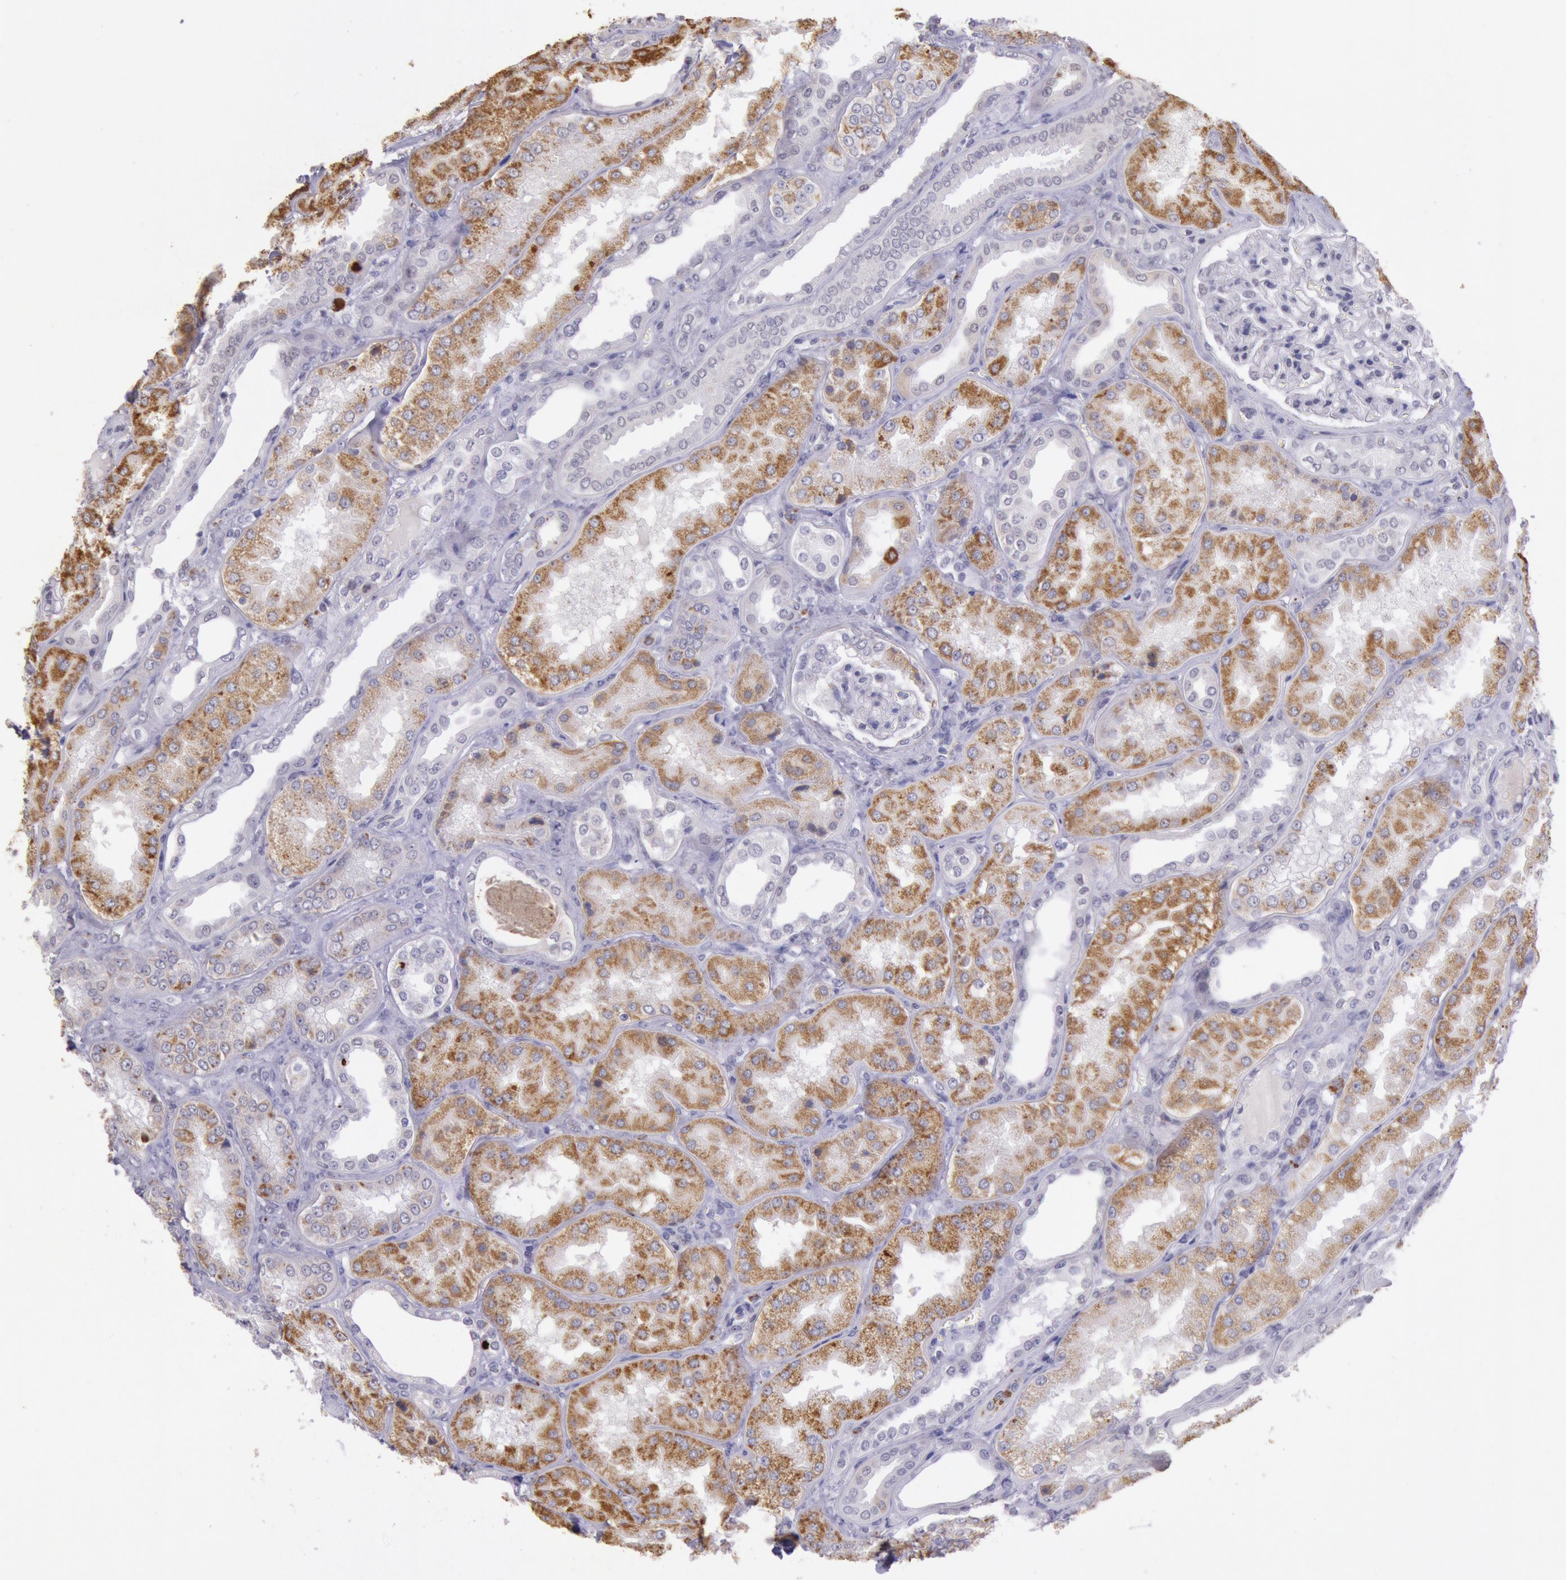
{"staining": {"intensity": "weak", "quantity": "<25%", "location": "cytoplasmic/membranous"}, "tissue": "kidney", "cell_type": "Cells in glomeruli", "image_type": "normal", "snomed": [{"axis": "morphology", "description": "Normal tissue, NOS"}, {"axis": "topography", "description": "Kidney"}], "caption": "IHC histopathology image of normal human kidney stained for a protein (brown), which shows no expression in cells in glomeruli.", "gene": "FRMD6", "patient": {"sex": "female", "age": 56}}